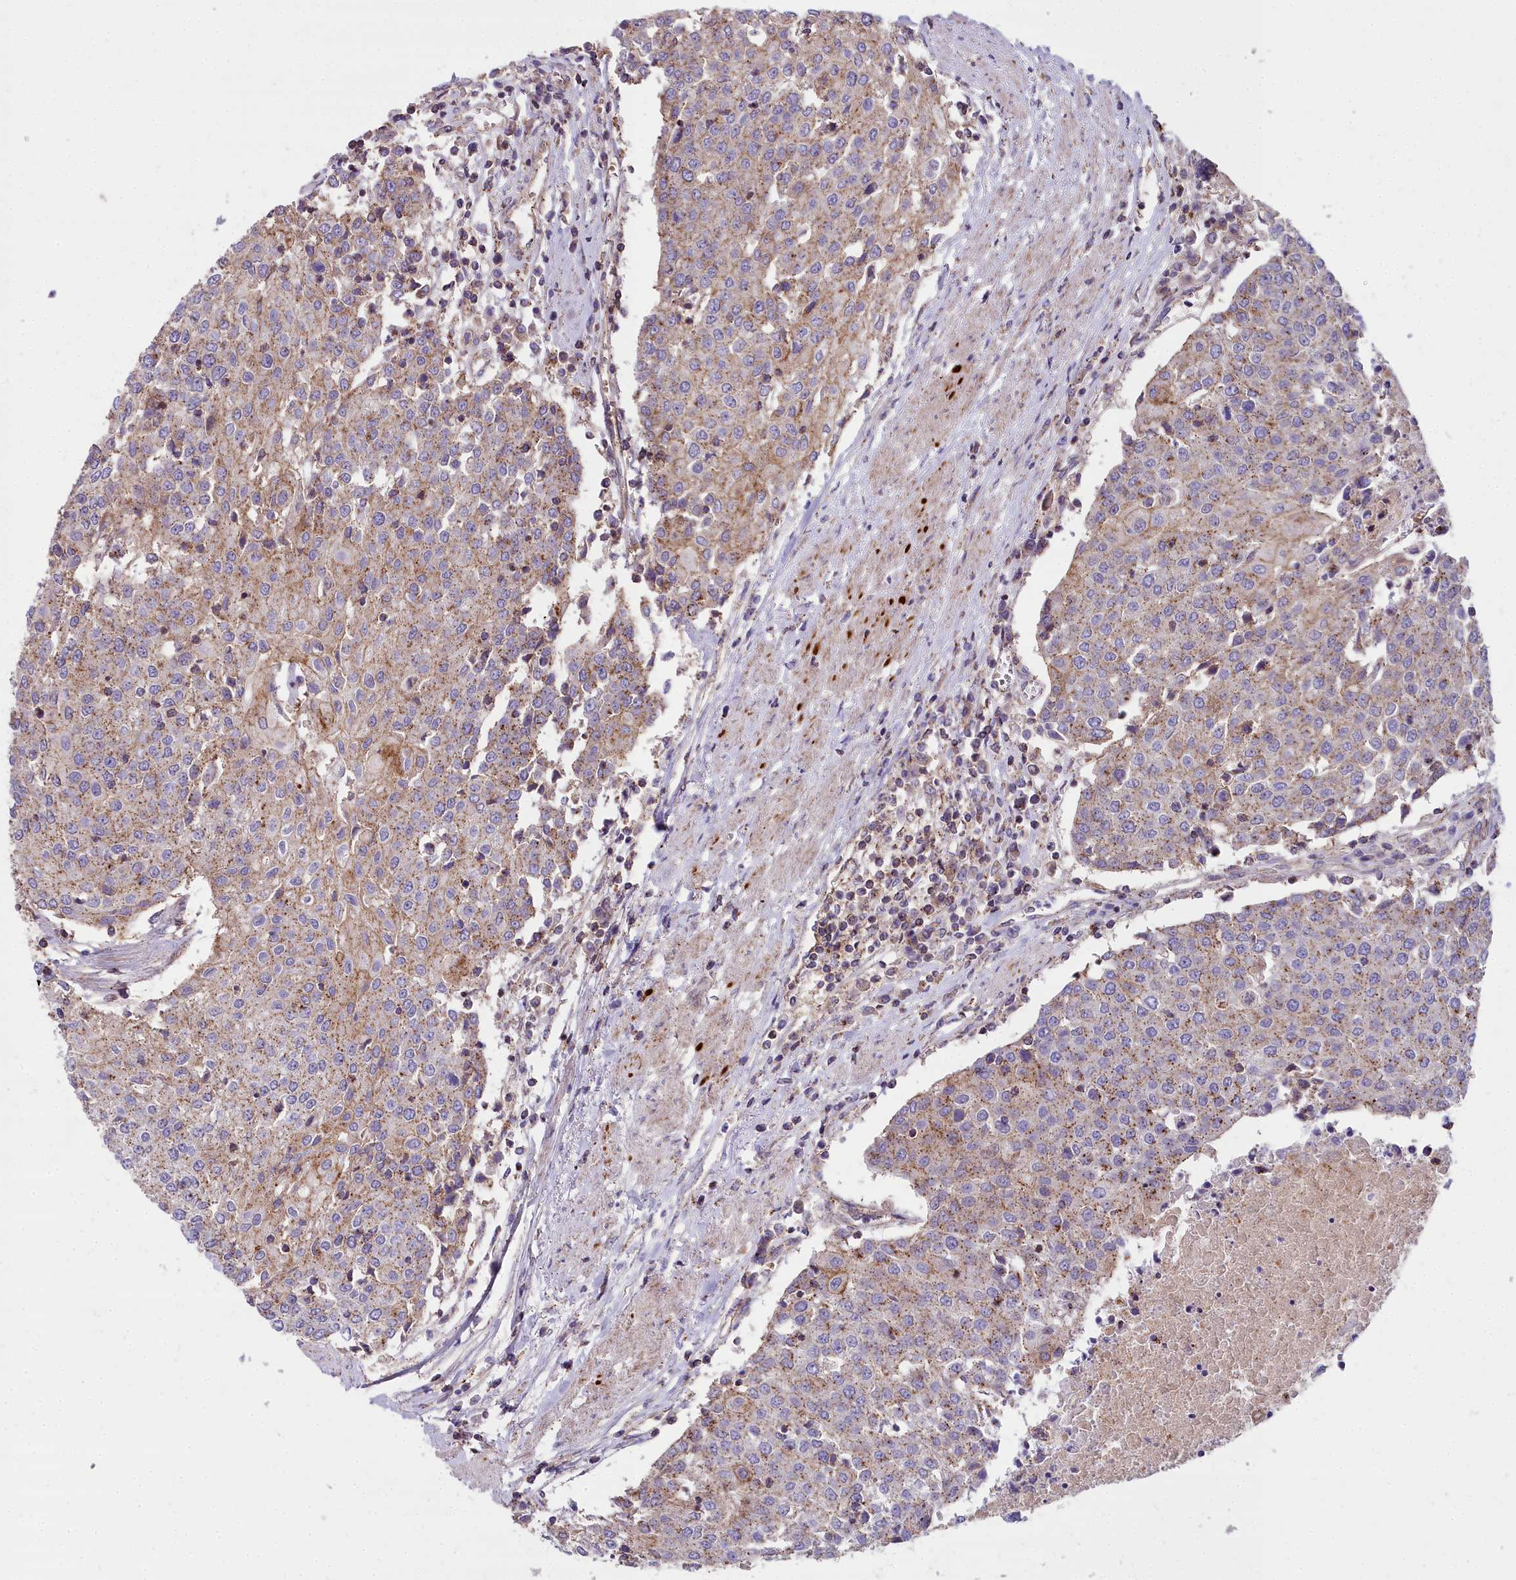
{"staining": {"intensity": "weak", "quantity": ">75%", "location": "cytoplasmic/membranous"}, "tissue": "urothelial cancer", "cell_type": "Tumor cells", "image_type": "cancer", "snomed": [{"axis": "morphology", "description": "Urothelial carcinoma, High grade"}, {"axis": "topography", "description": "Urinary bladder"}], "caption": "The micrograph reveals staining of high-grade urothelial carcinoma, revealing weak cytoplasmic/membranous protein positivity (brown color) within tumor cells.", "gene": "FRMPD1", "patient": {"sex": "female", "age": 85}}